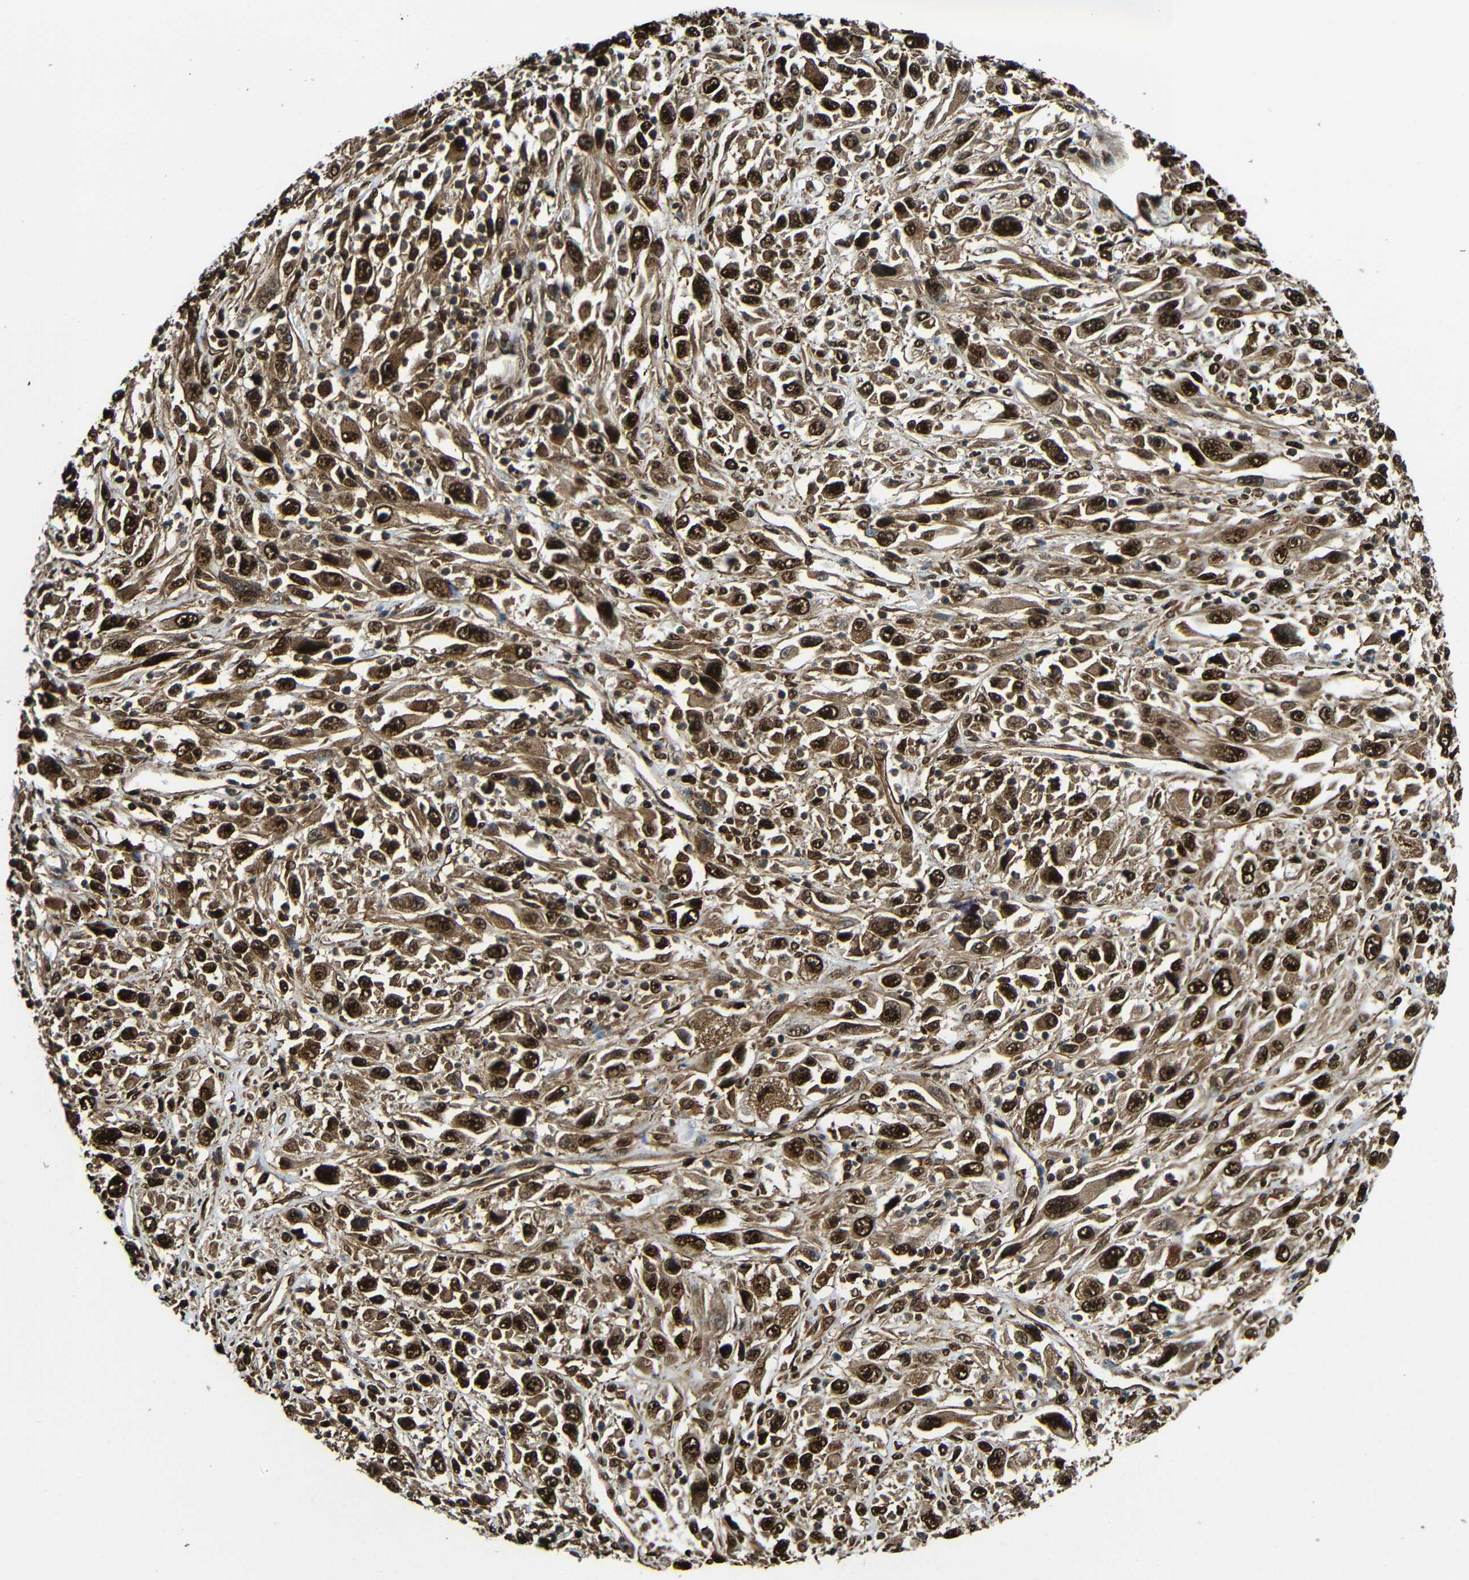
{"staining": {"intensity": "strong", "quantity": ">75%", "location": "cytoplasmic/membranous,nuclear"}, "tissue": "melanoma", "cell_type": "Tumor cells", "image_type": "cancer", "snomed": [{"axis": "morphology", "description": "Malignant melanoma, Metastatic site"}, {"axis": "topography", "description": "Skin"}], "caption": "IHC histopathology image of human melanoma stained for a protein (brown), which shows high levels of strong cytoplasmic/membranous and nuclear expression in approximately >75% of tumor cells.", "gene": "VCP", "patient": {"sex": "female", "age": 56}}